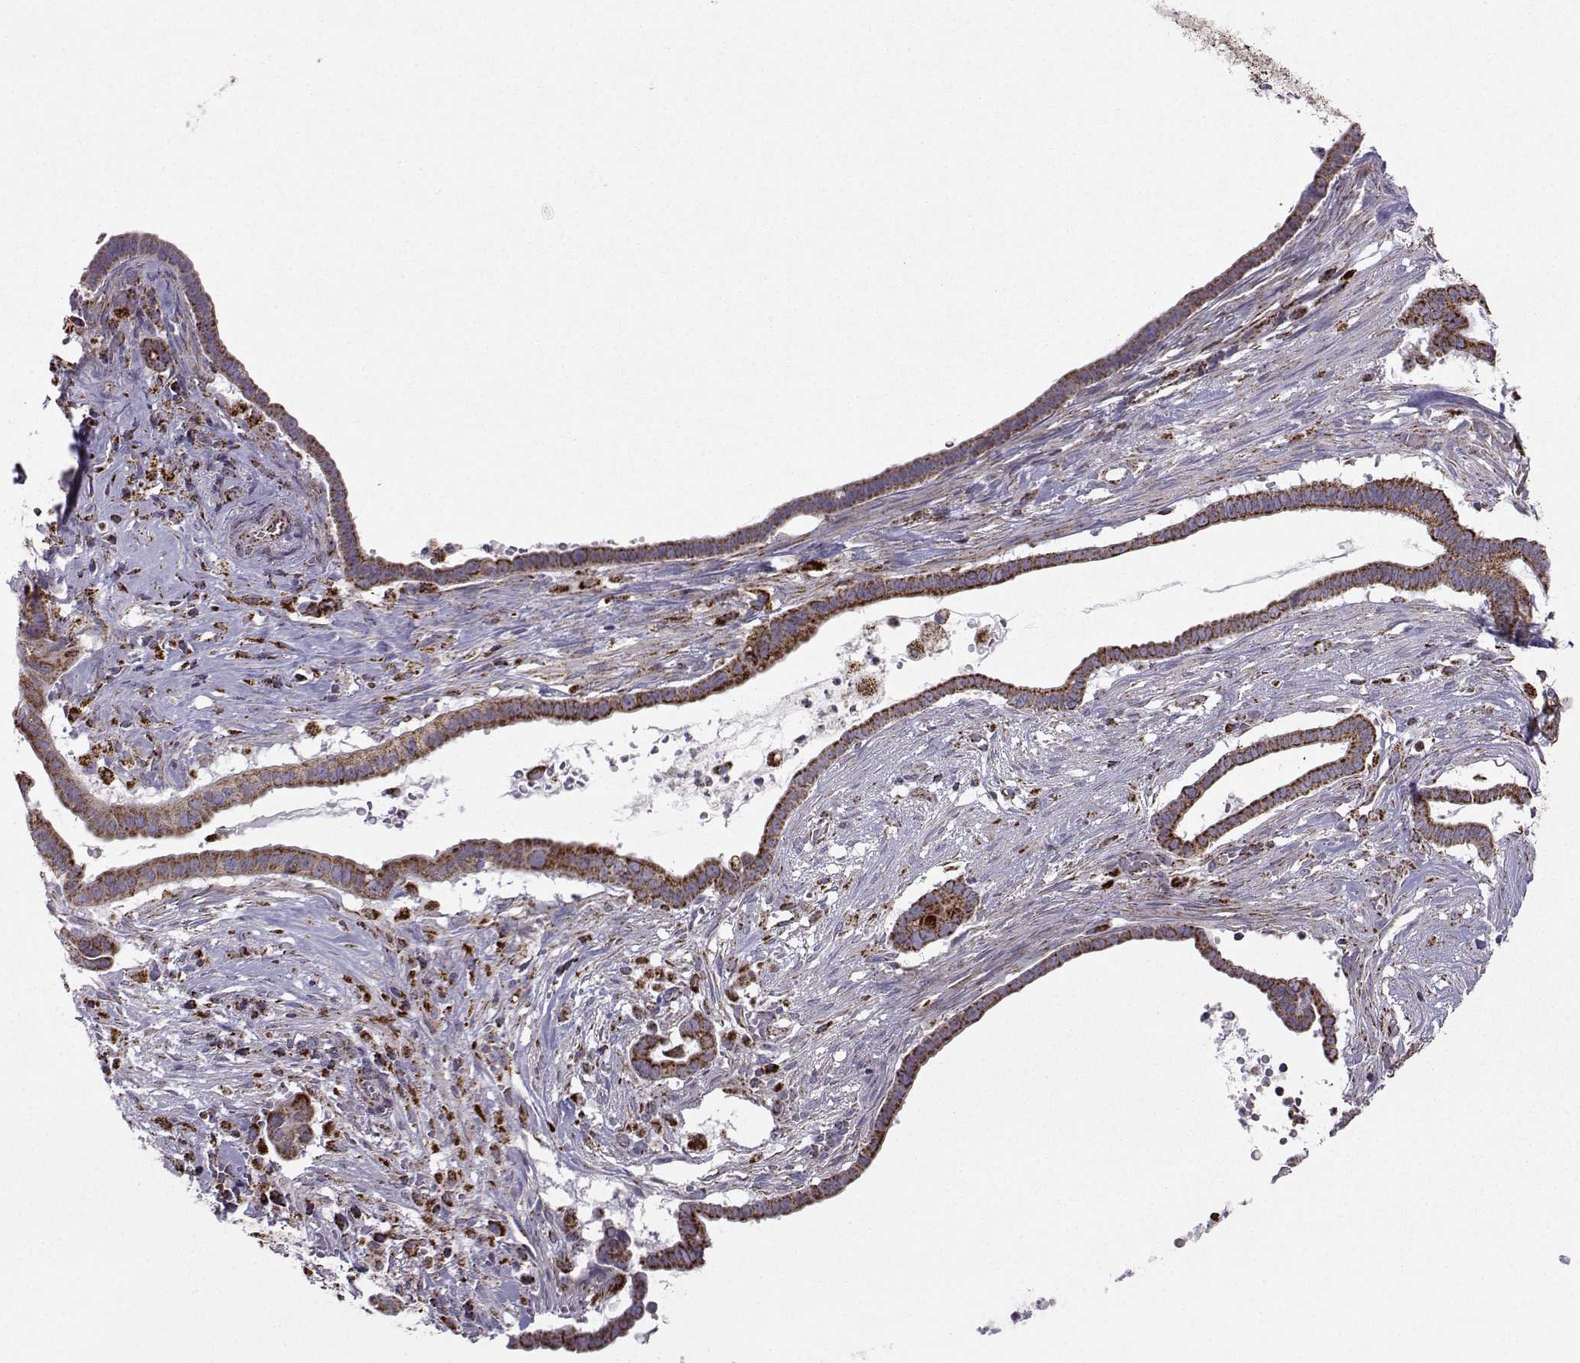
{"staining": {"intensity": "strong", "quantity": ">75%", "location": "cytoplasmic/membranous"}, "tissue": "pancreatic cancer", "cell_type": "Tumor cells", "image_type": "cancer", "snomed": [{"axis": "morphology", "description": "Adenocarcinoma, NOS"}, {"axis": "topography", "description": "Pancreas"}], "caption": "Pancreatic cancer (adenocarcinoma) was stained to show a protein in brown. There is high levels of strong cytoplasmic/membranous positivity in approximately >75% of tumor cells.", "gene": "NECAB3", "patient": {"sex": "male", "age": 61}}